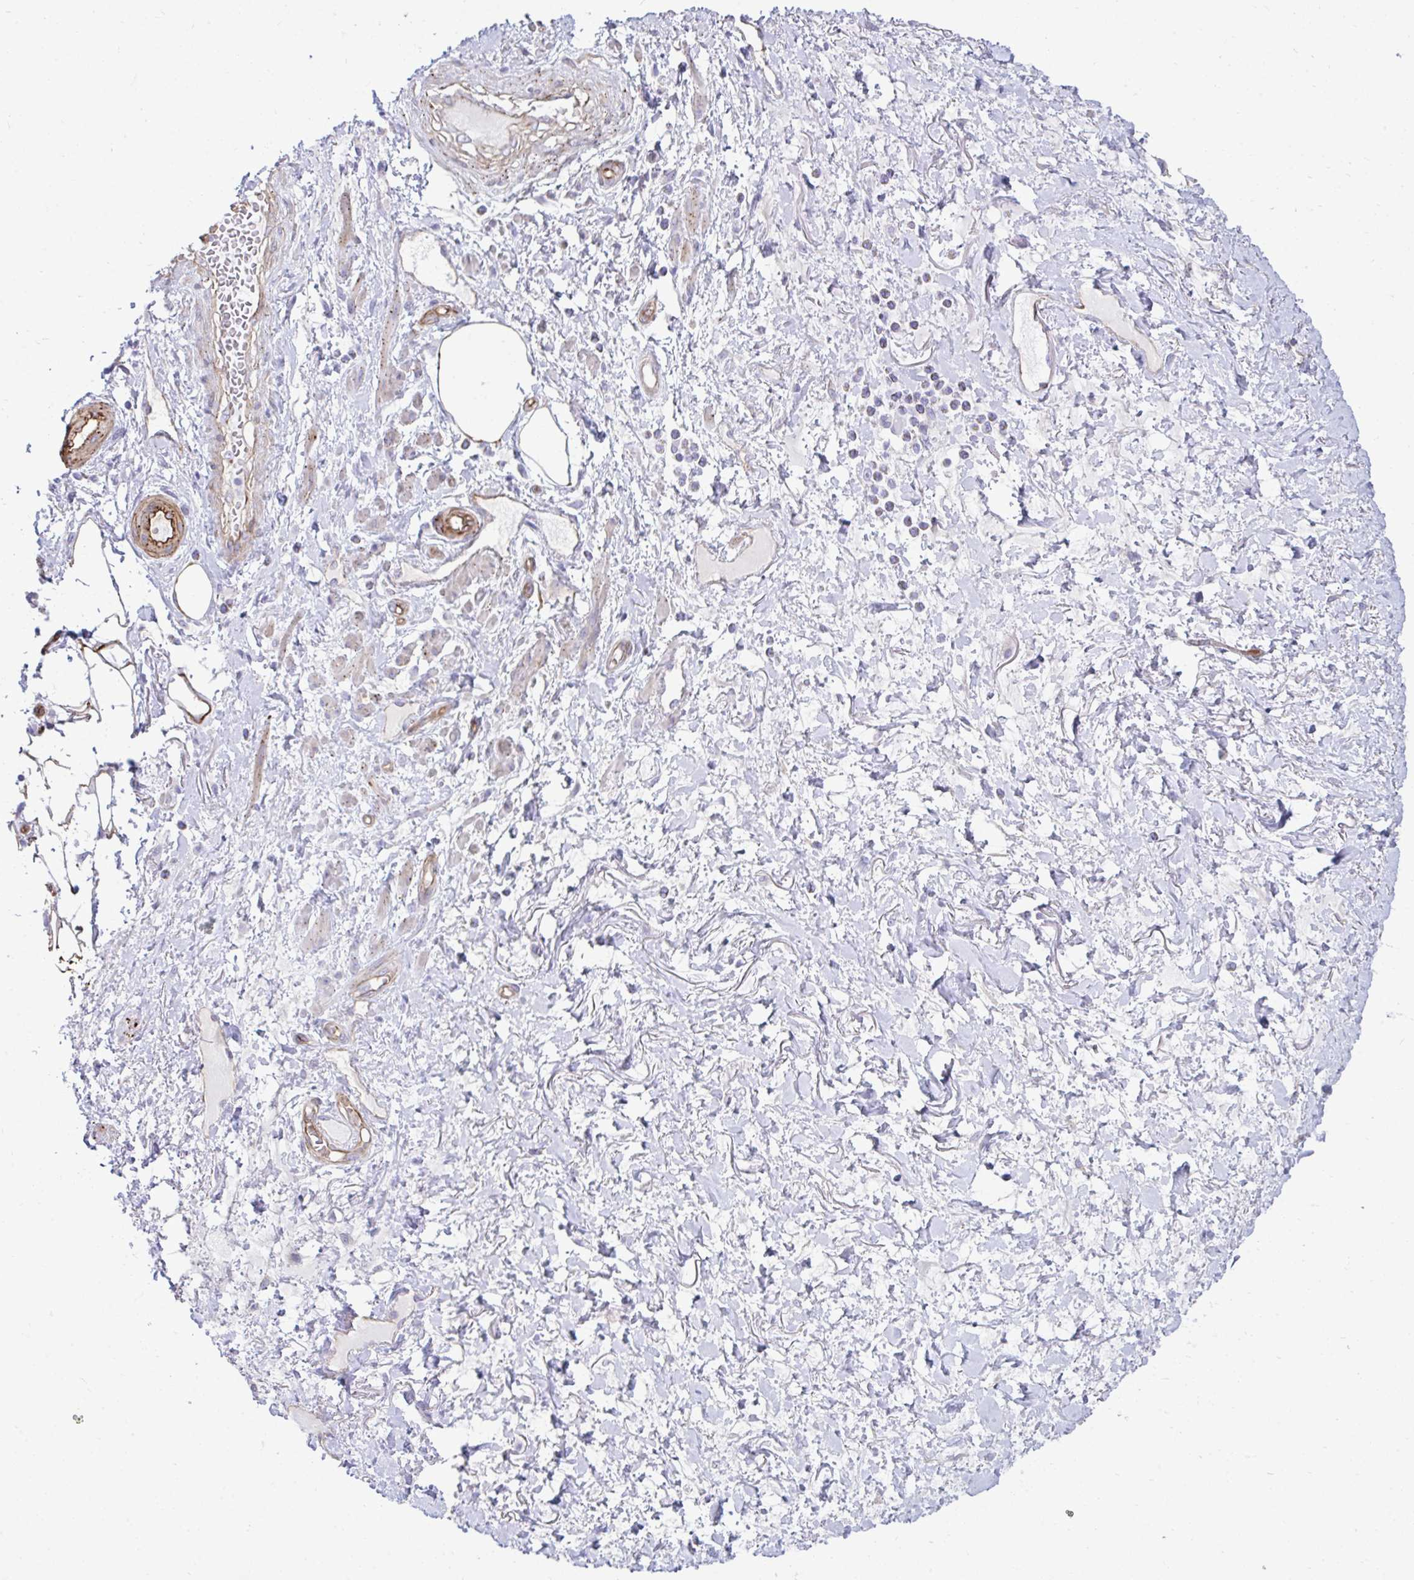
{"staining": {"intensity": "negative", "quantity": "none", "location": "none"}, "tissue": "adipose tissue", "cell_type": "Adipocytes", "image_type": "normal", "snomed": [{"axis": "morphology", "description": "Normal tissue, NOS"}, {"axis": "topography", "description": "Vagina"}, {"axis": "topography", "description": "Peripheral nerve tissue"}], "caption": "Protein analysis of unremarkable adipose tissue reveals no significant expression in adipocytes. Nuclei are stained in blue.", "gene": "UBL3", "patient": {"sex": "female", "age": 71}}